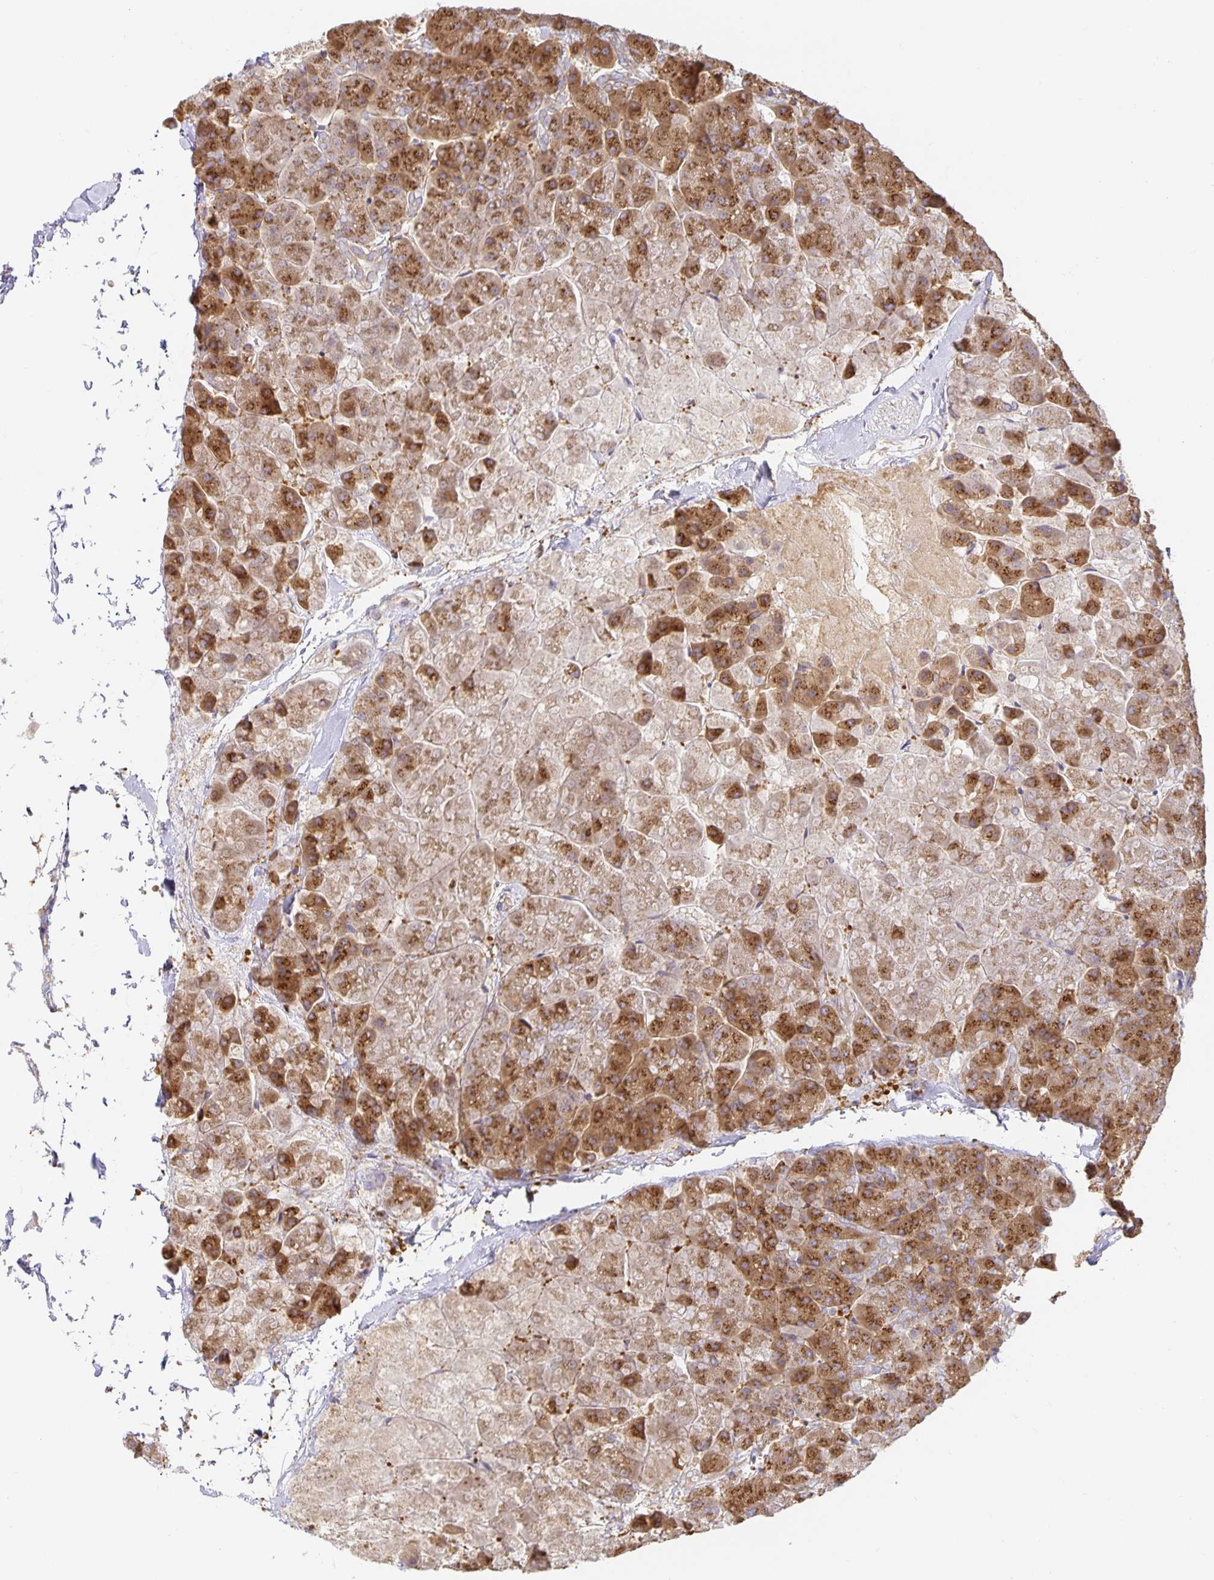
{"staining": {"intensity": "moderate", "quantity": ">75%", "location": "cytoplasmic/membranous"}, "tissue": "pancreas", "cell_type": "Exocrine glandular cells", "image_type": "normal", "snomed": [{"axis": "morphology", "description": "Normal tissue, NOS"}, {"axis": "topography", "description": "Pancreas"}, {"axis": "topography", "description": "Peripheral nerve tissue"}], "caption": "IHC photomicrograph of normal pancreas: pancreas stained using IHC exhibits medium levels of moderate protein expression localized specifically in the cytoplasmic/membranous of exocrine glandular cells, appearing as a cytoplasmic/membranous brown color.", "gene": "USO1", "patient": {"sex": "male", "age": 54}}